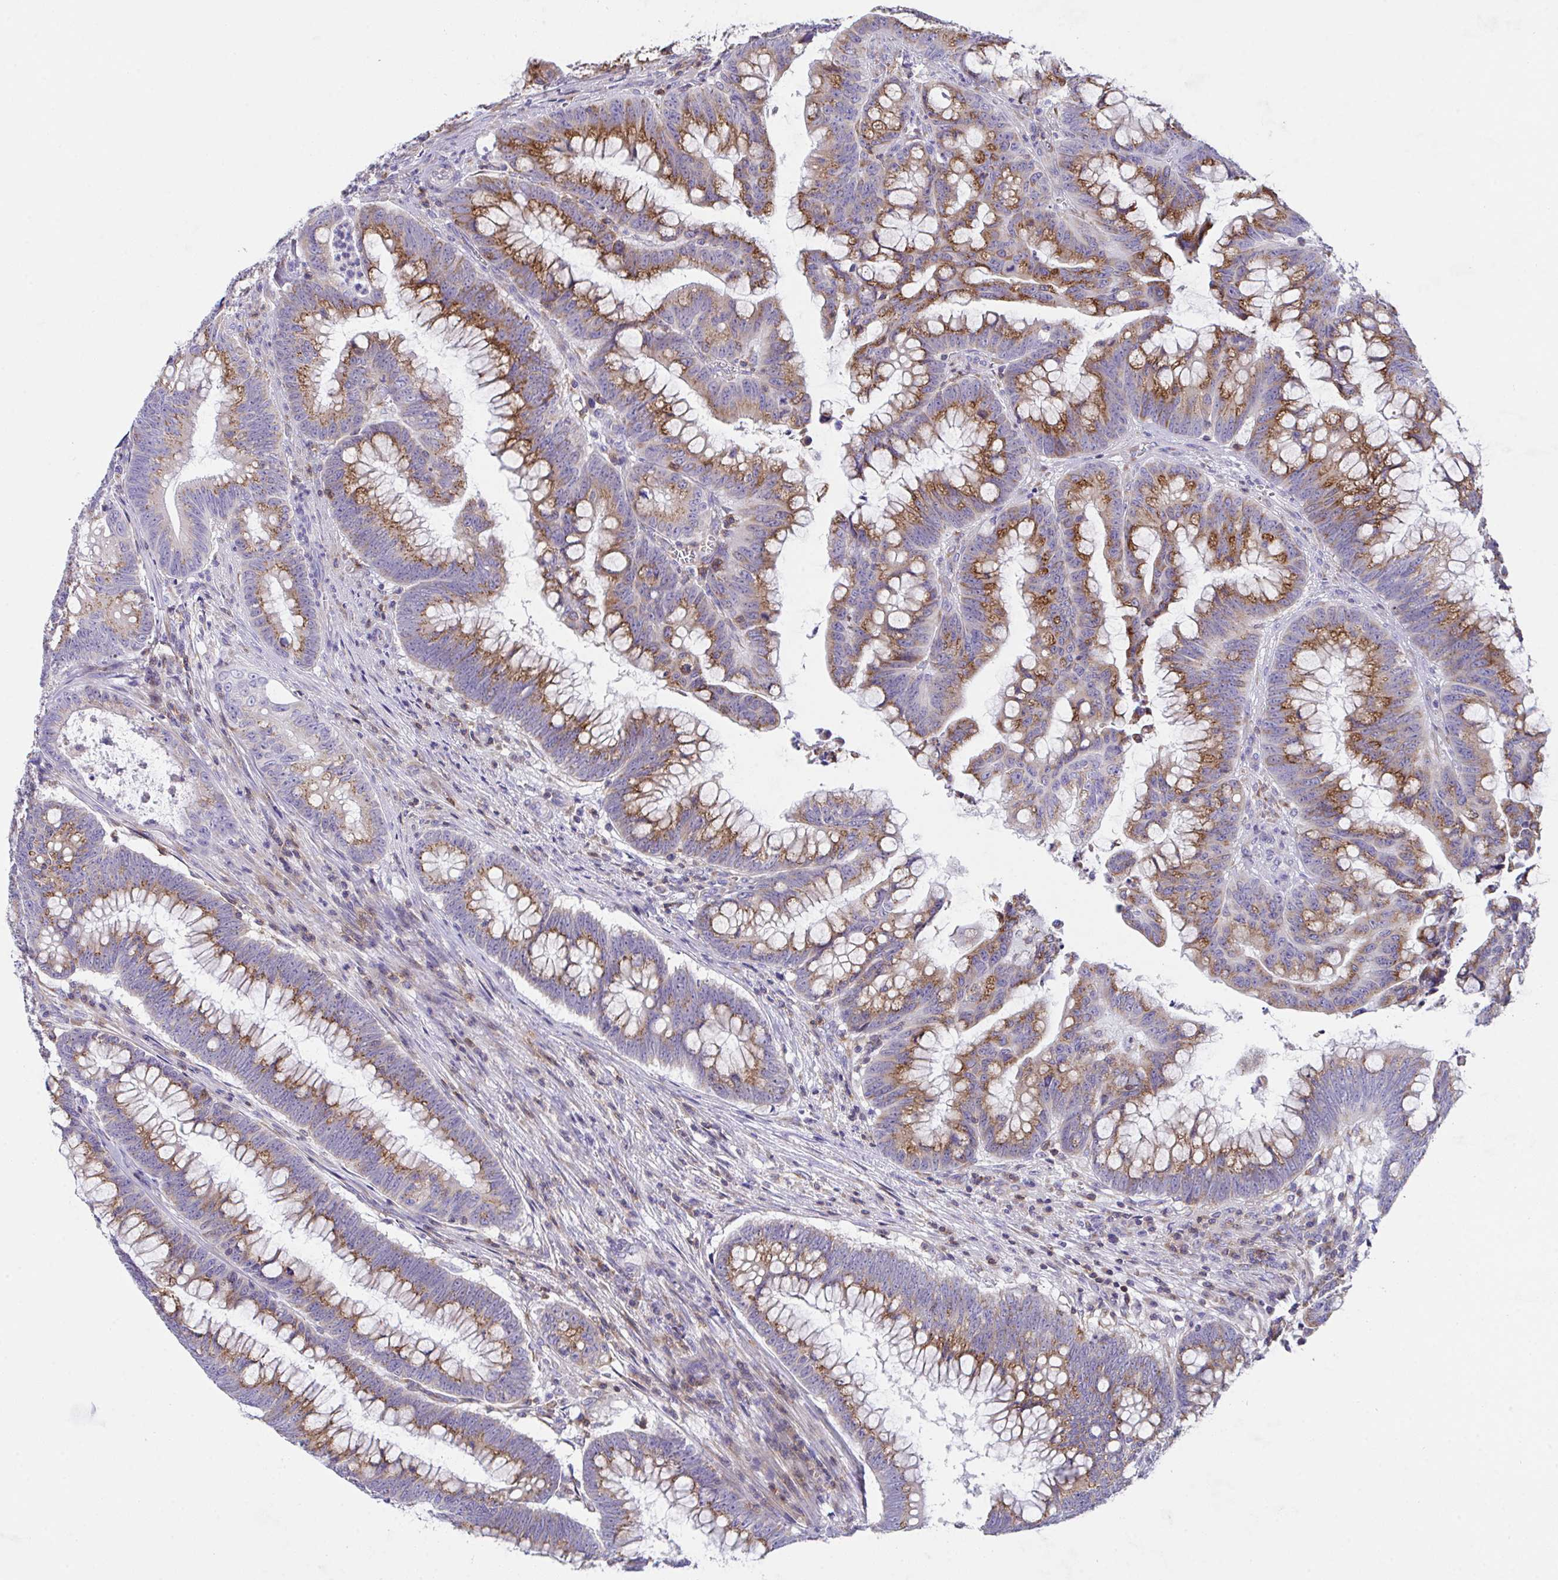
{"staining": {"intensity": "strong", "quantity": "25%-75%", "location": "cytoplasmic/membranous"}, "tissue": "colorectal cancer", "cell_type": "Tumor cells", "image_type": "cancer", "snomed": [{"axis": "morphology", "description": "Adenocarcinoma, NOS"}, {"axis": "topography", "description": "Colon"}], "caption": "The histopathology image reveals staining of adenocarcinoma (colorectal), revealing strong cytoplasmic/membranous protein positivity (brown color) within tumor cells. The staining was performed using DAB to visualize the protein expression in brown, while the nuclei were stained in blue with hematoxylin (Magnification: 20x).", "gene": "MIA3", "patient": {"sex": "male", "age": 62}}